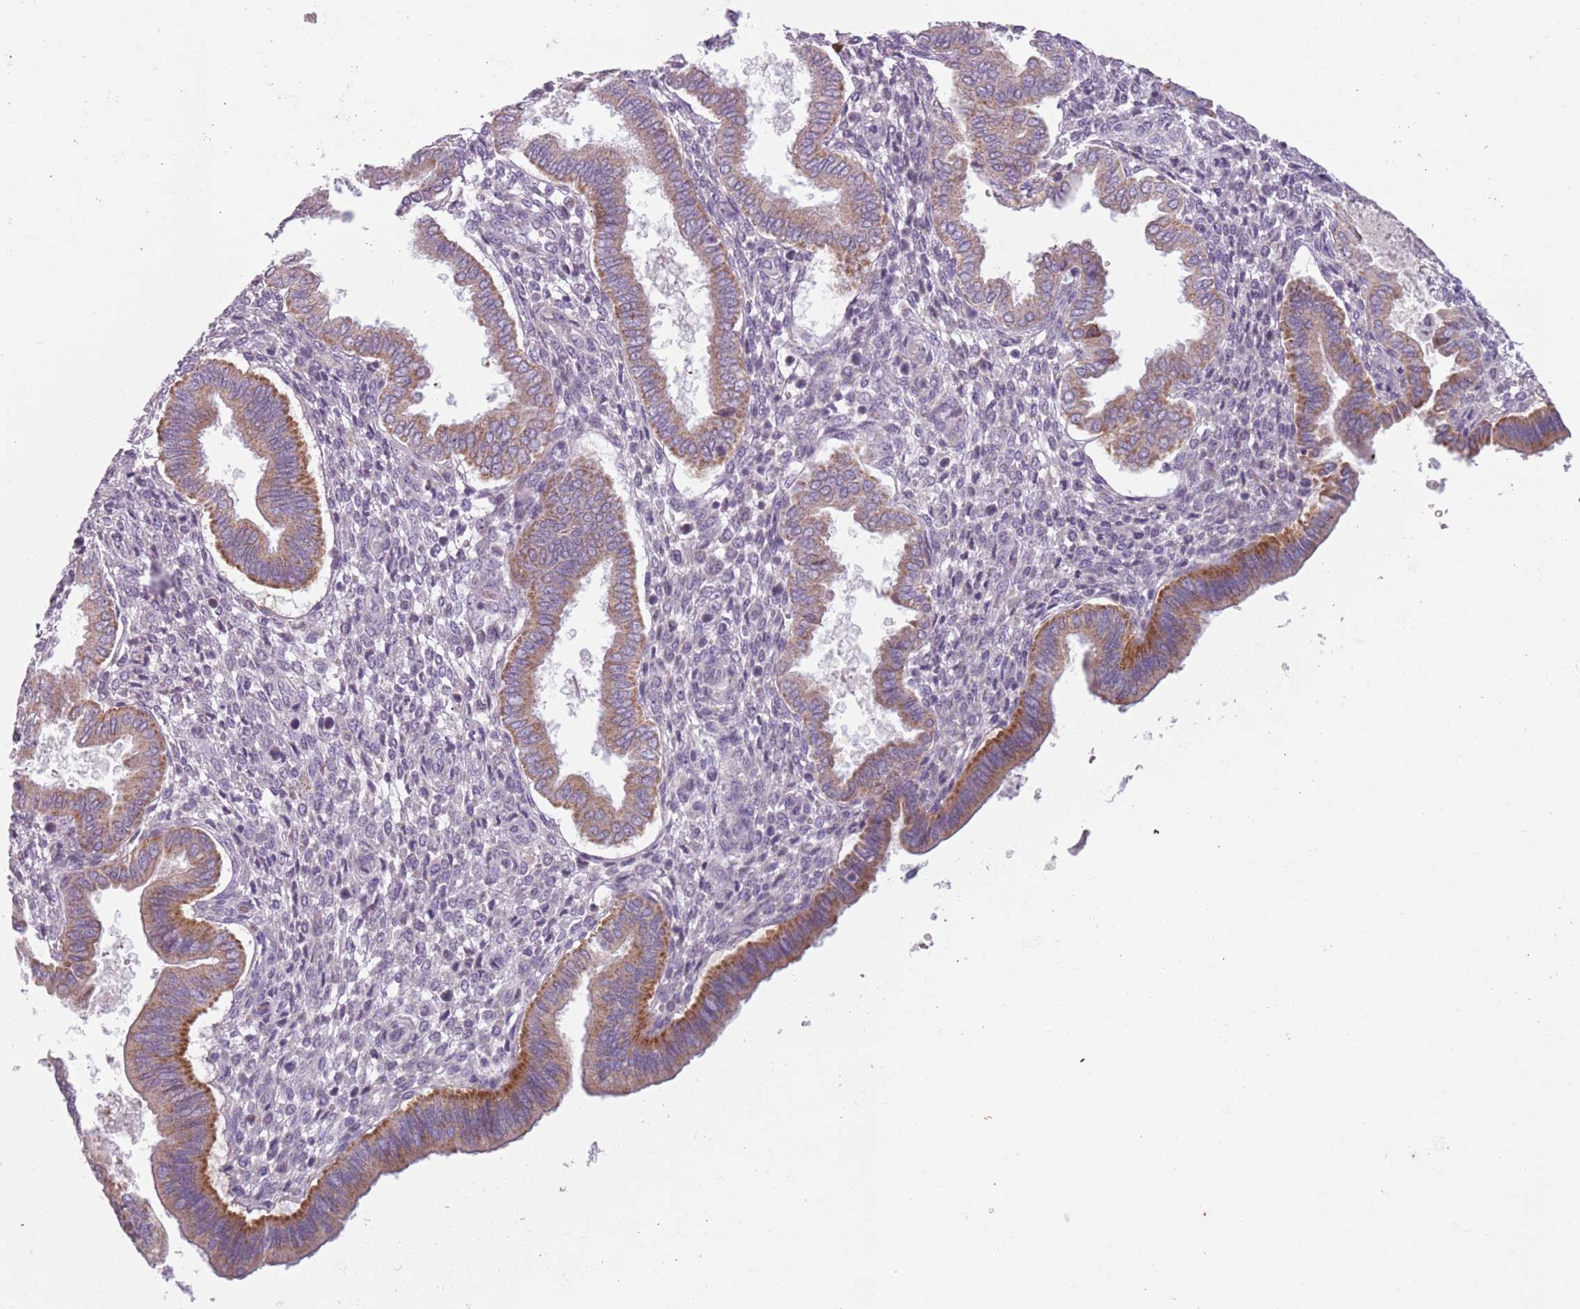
{"staining": {"intensity": "negative", "quantity": "none", "location": "none"}, "tissue": "endometrium", "cell_type": "Cells in endometrial stroma", "image_type": "normal", "snomed": [{"axis": "morphology", "description": "Normal tissue, NOS"}, {"axis": "topography", "description": "Endometrium"}], "caption": "A photomicrograph of endometrium stained for a protein displays no brown staining in cells in endometrial stroma.", "gene": "MEGF8", "patient": {"sex": "female", "age": 24}}